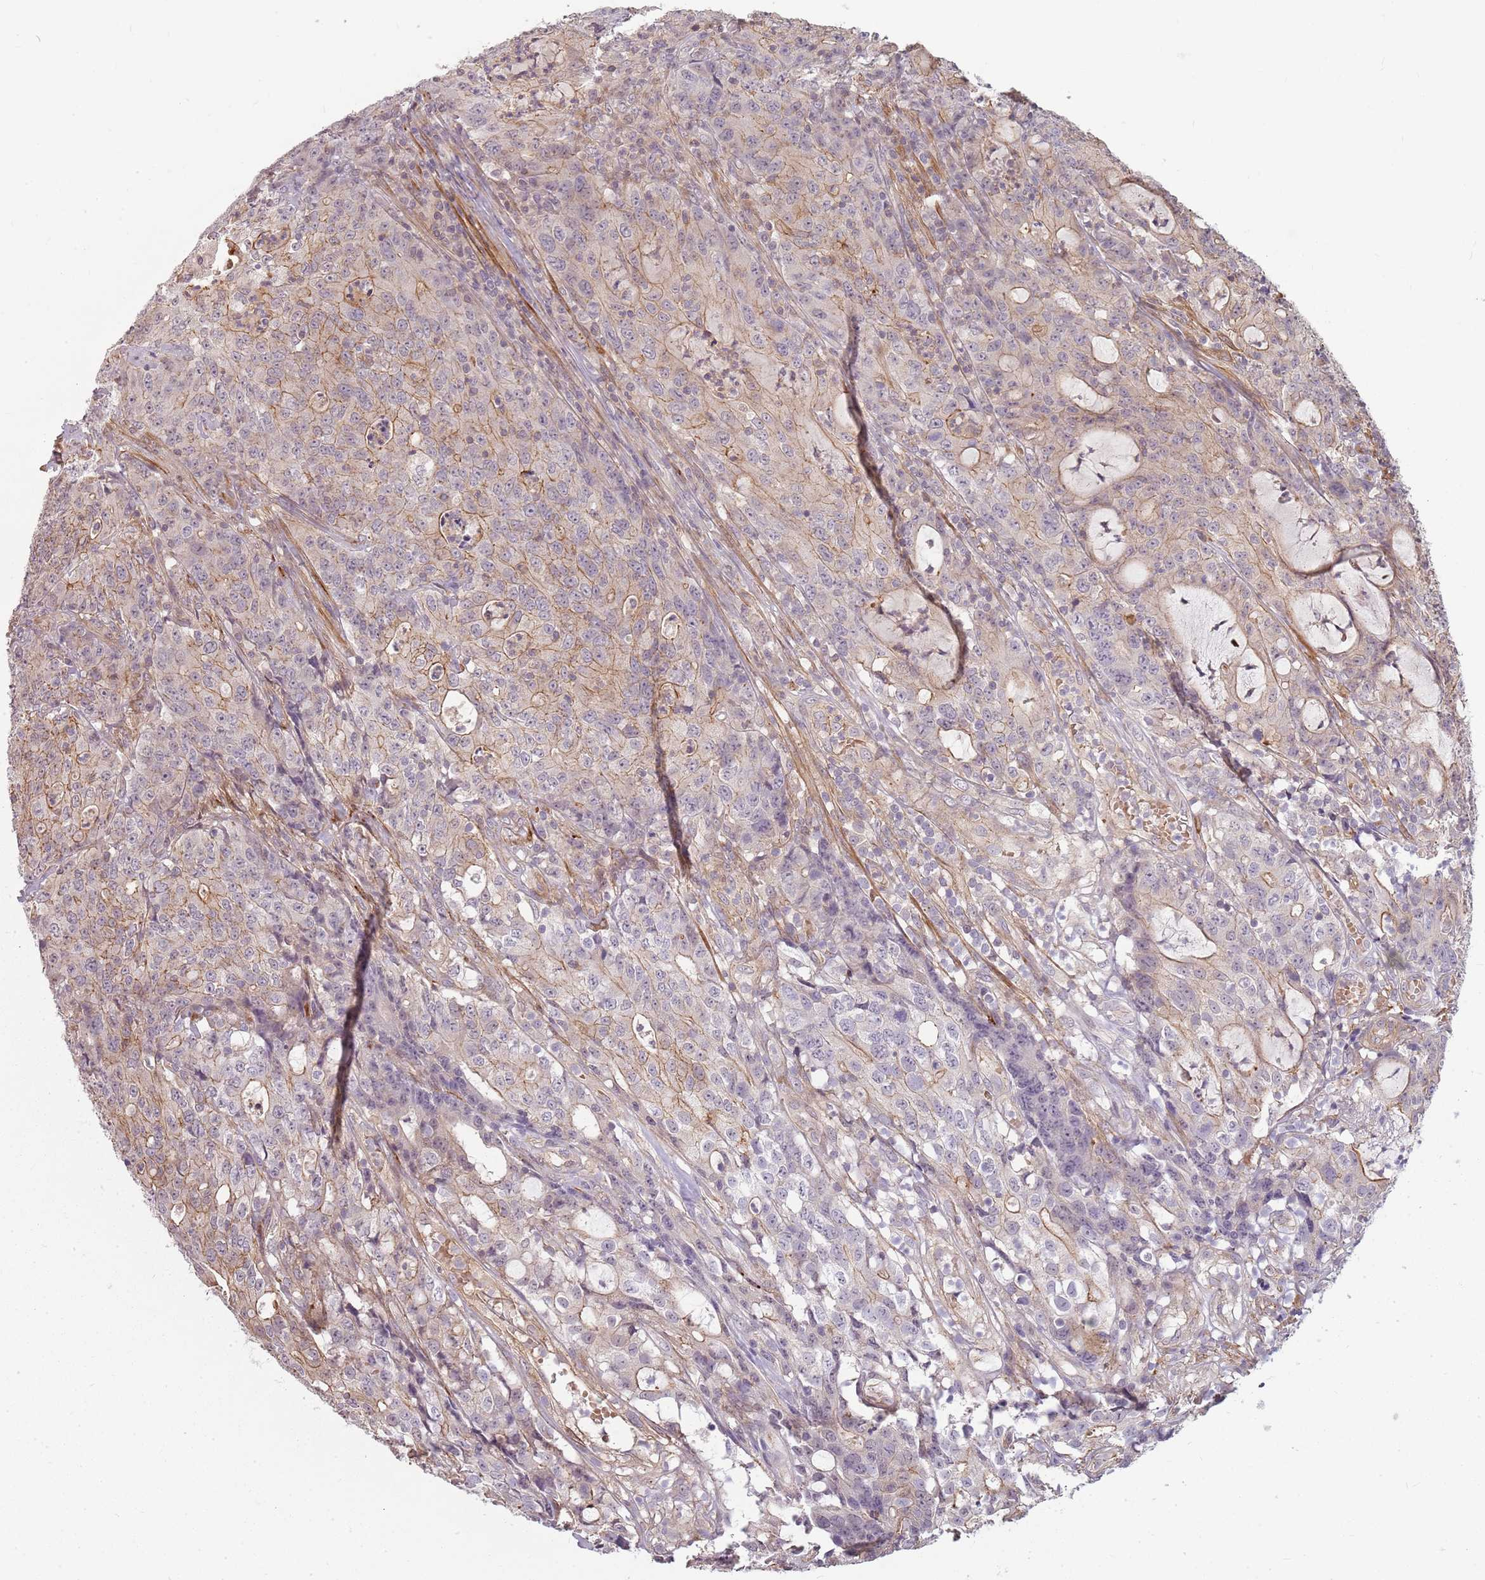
{"staining": {"intensity": "weak", "quantity": "25%-75%", "location": "cytoplasmic/membranous"}, "tissue": "colorectal cancer", "cell_type": "Tumor cells", "image_type": "cancer", "snomed": [{"axis": "morphology", "description": "Adenocarcinoma, NOS"}, {"axis": "topography", "description": "Colon"}], "caption": "Adenocarcinoma (colorectal) stained with a protein marker demonstrates weak staining in tumor cells.", "gene": "PPP1R14C", "patient": {"sex": "male", "age": 83}}